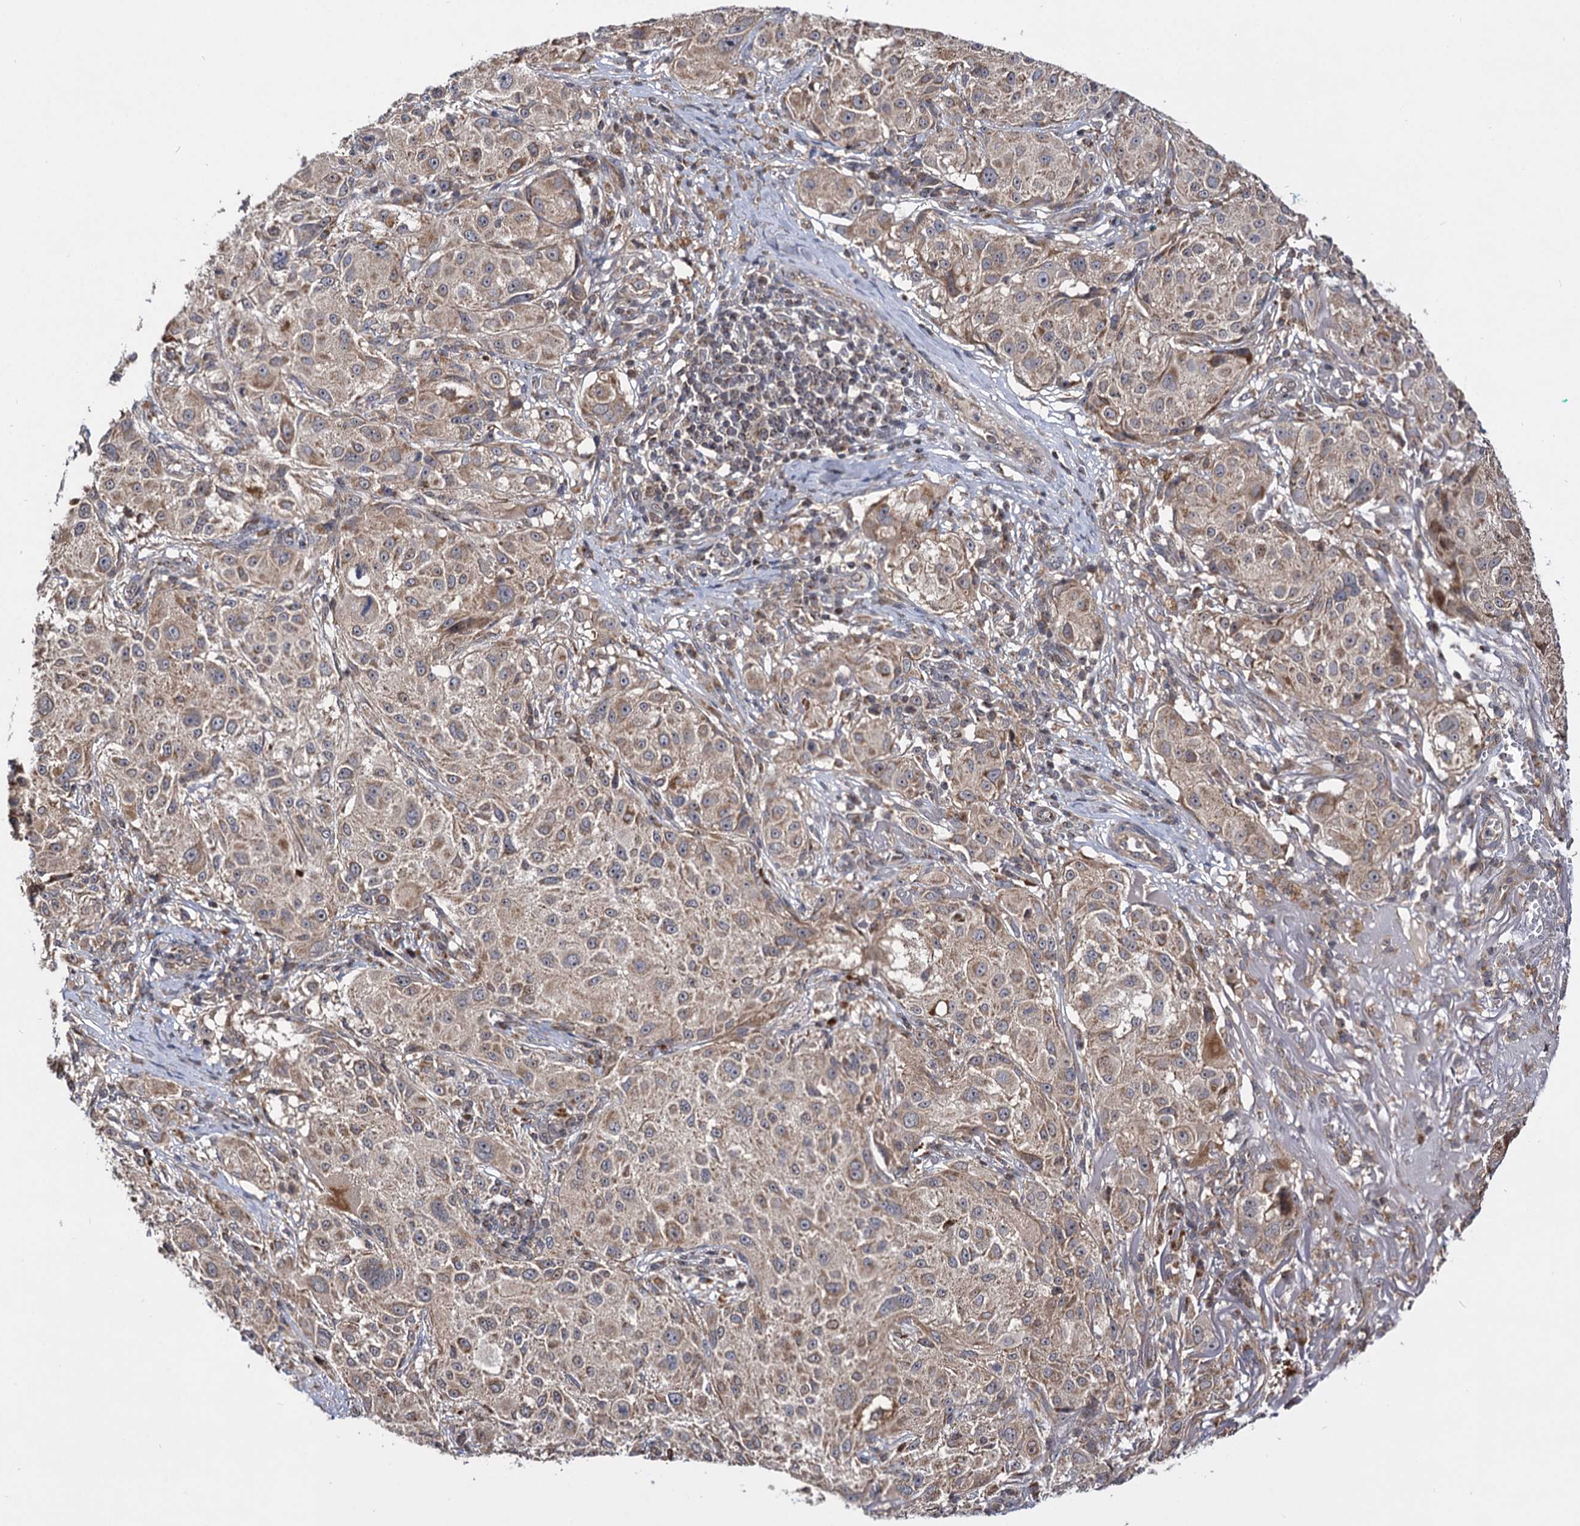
{"staining": {"intensity": "moderate", "quantity": ">75%", "location": "cytoplasmic/membranous"}, "tissue": "melanoma", "cell_type": "Tumor cells", "image_type": "cancer", "snomed": [{"axis": "morphology", "description": "Necrosis, NOS"}, {"axis": "morphology", "description": "Malignant melanoma, NOS"}, {"axis": "topography", "description": "Skin"}], "caption": "Approximately >75% of tumor cells in malignant melanoma reveal moderate cytoplasmic/membranous protein expression as visualized by brown immunohistochemical staining.", "gene": "CEP76", "patient": {"sex": "female", "age": 87}}